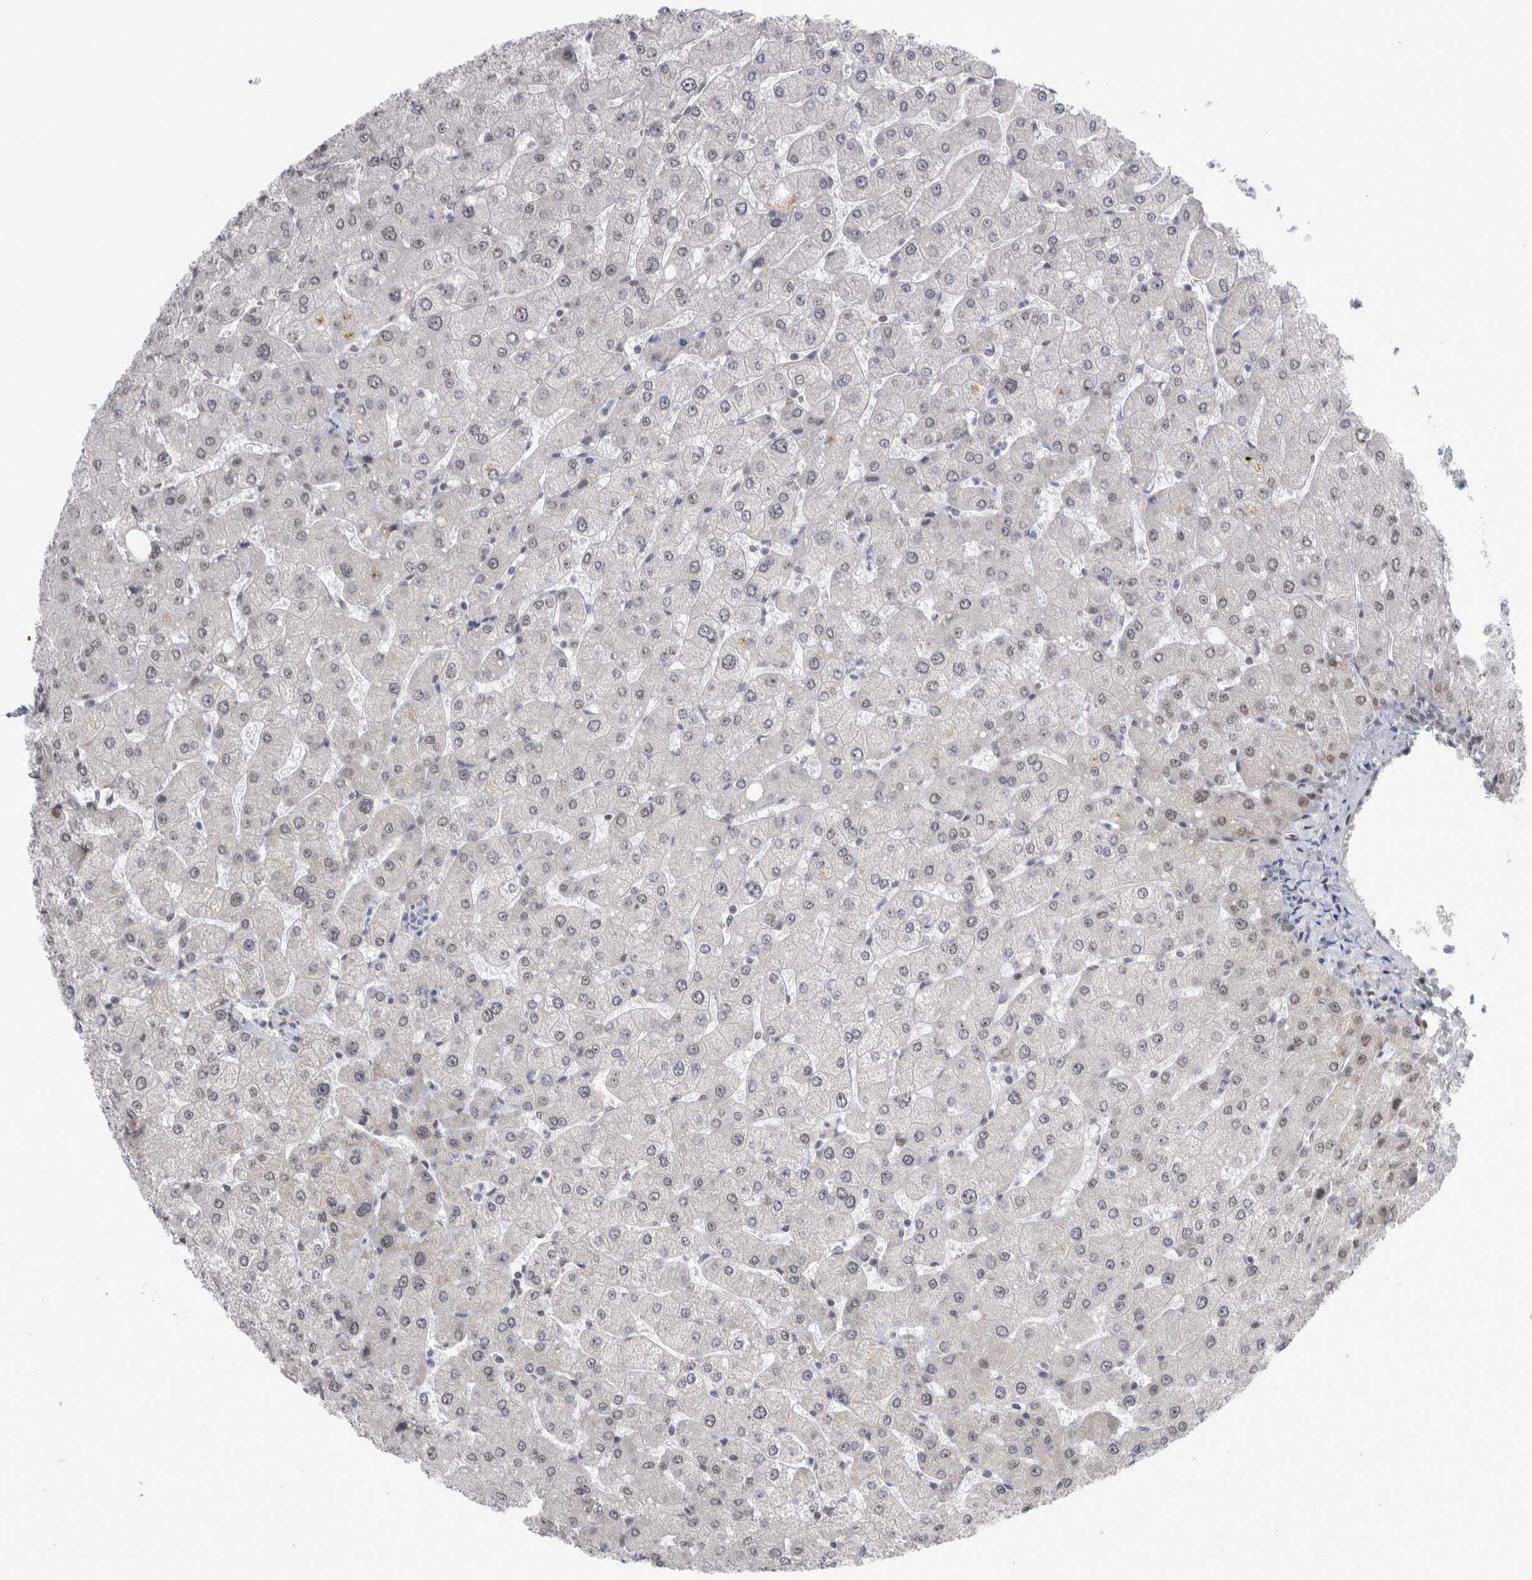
{"staining": {"intensity": "negative", "quantity": "none", "location": "none"}, "tissue": "liver", "cell_type": "Cholangiocytes", "image_type": "normal", "snomed": [{"axis": "morphology", "description": "Normal tissue, NOS"}, {"axis": "topography", "description": "Liver"}], "caption": "Image shows no protein expression in cholangiocytes of unremarkable liver.", "gene": "HEXIM2", "patient": {"sex": "male", "age": 55}}